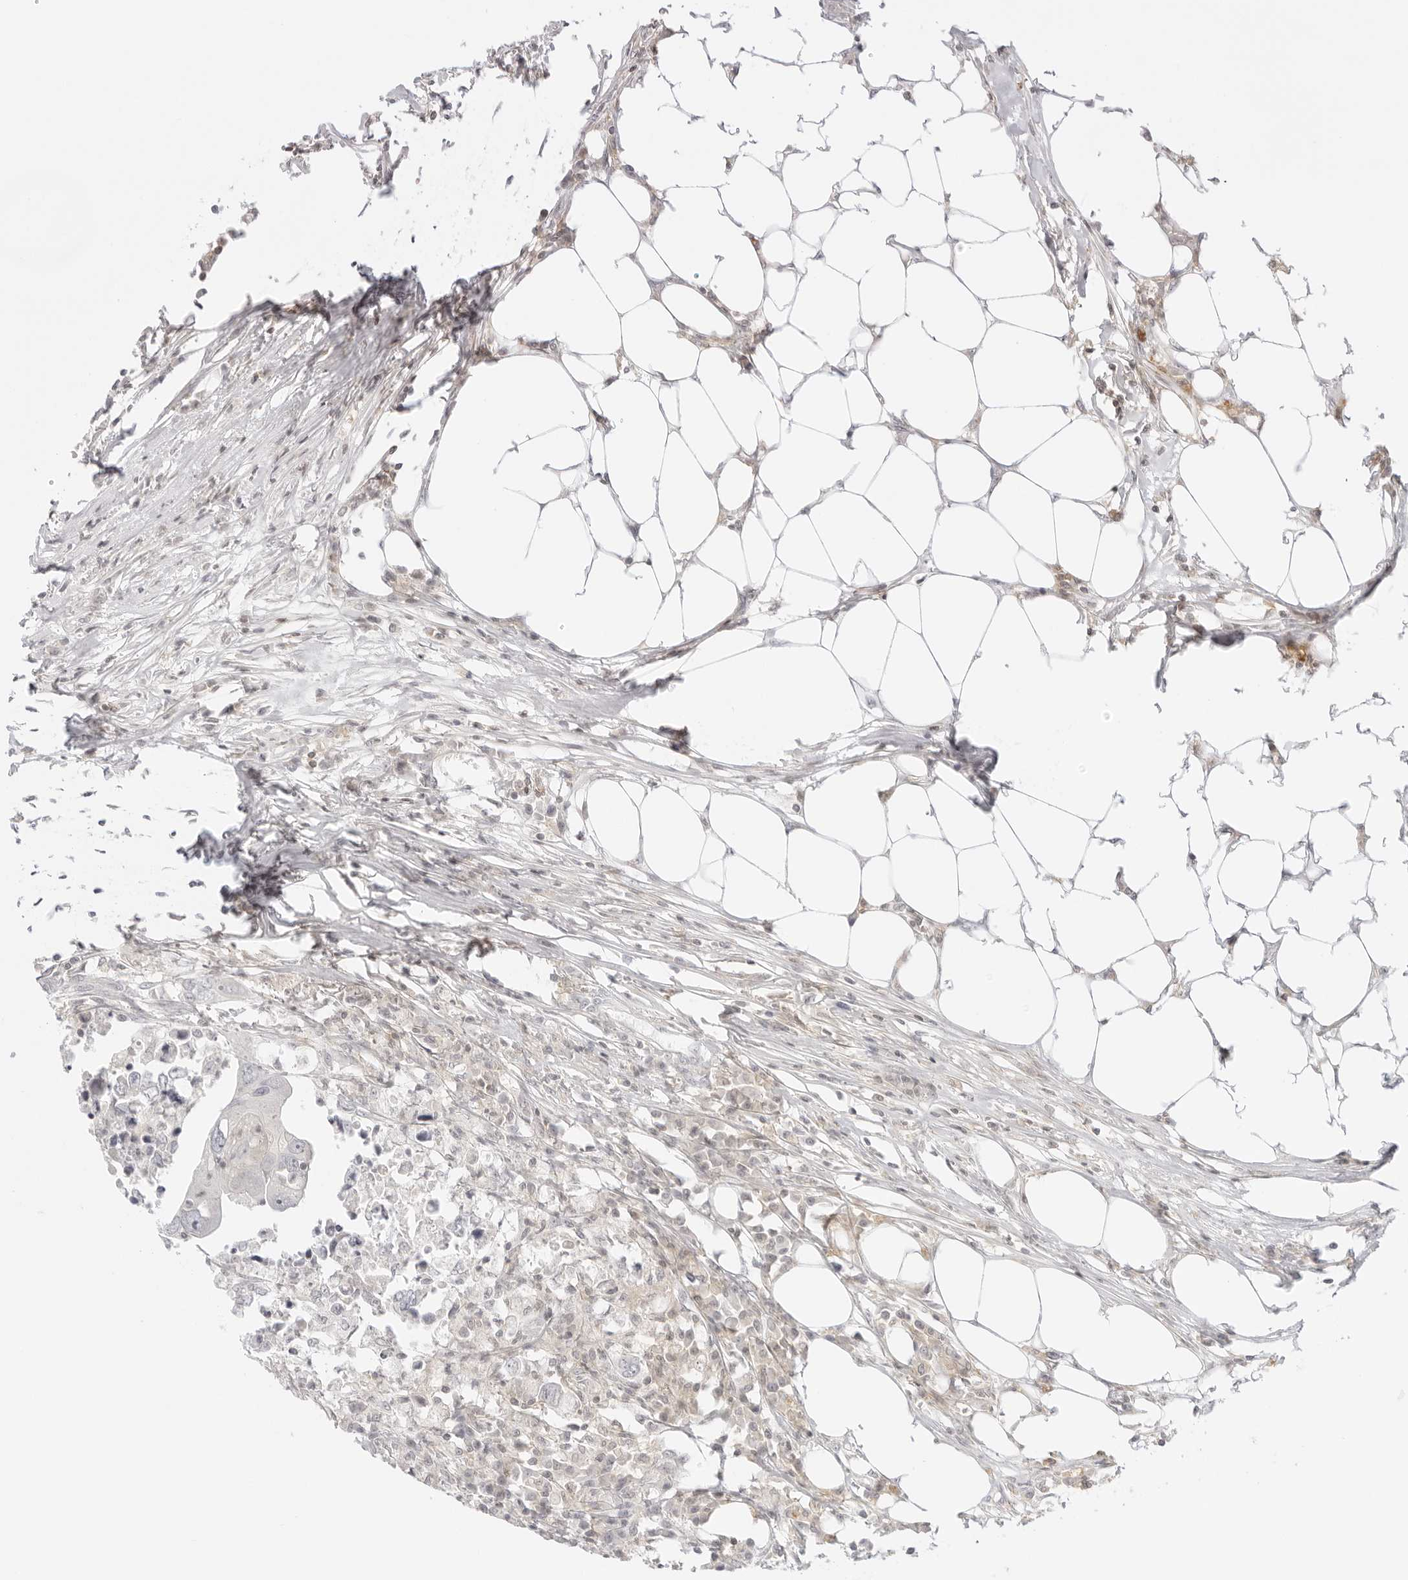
{"staining": {"intensity": "negative", "quantity": "none", "location": "none"}, "tissue": "colorectal cancer", "cell_type": "Tumor cells", "image_type": "cancer", "snomed": [{"axis": "morphology", "description": "Adenocarcinoma, NOS"}, {"axis": "topography", "description": "Colon"}], "caption": "A histopathology image of human colorectal cancer (adenocarcinoma) is negative for staining in tumor cells.", "gene": "TNFRSF14", "patient": {"sex": "male", "age": 71}}